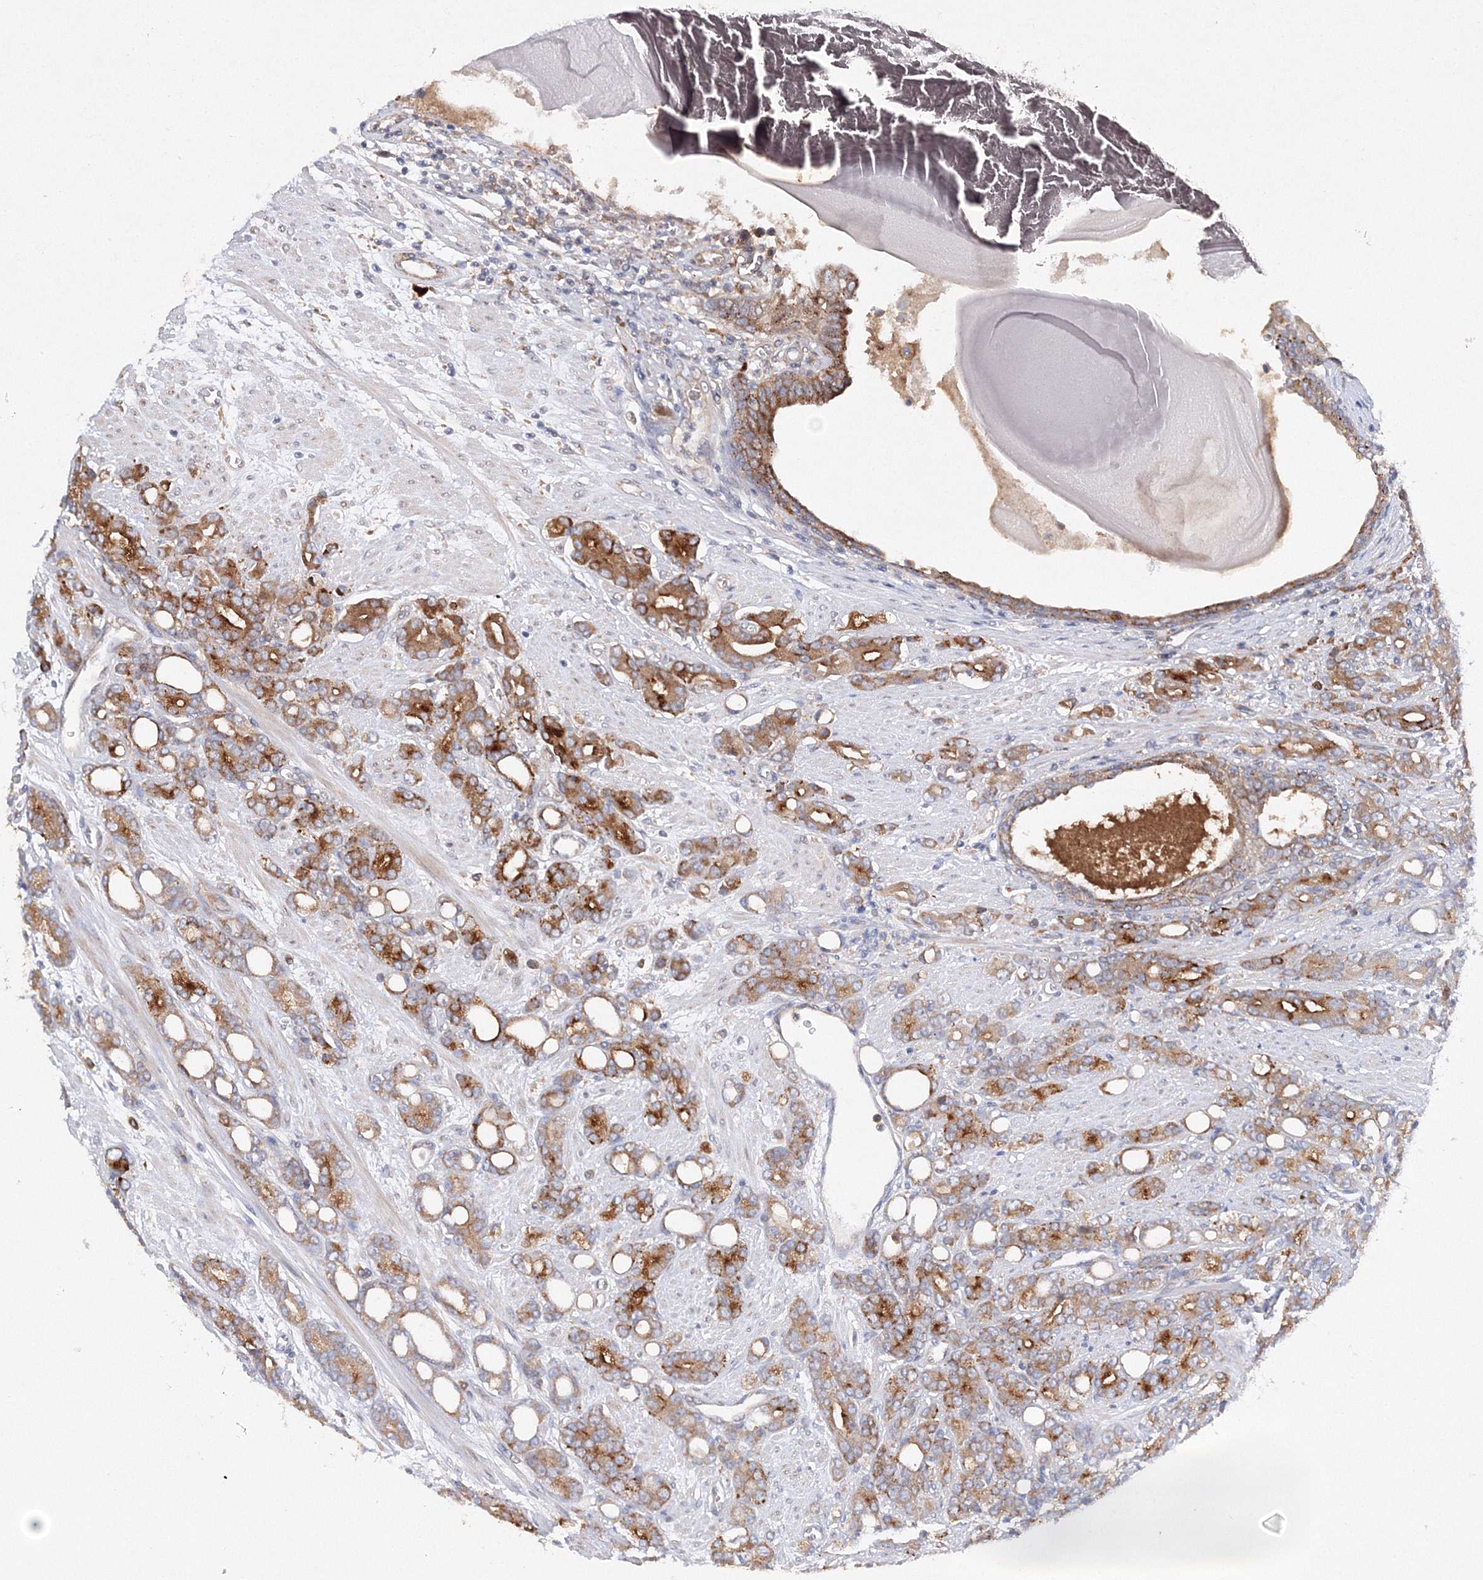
{"staining": {"intensity": "moderate", "quantity": ">75%", "location": "cytoplasmic/membranous"}, "tissue": "prostate cancer", "cell_type": "Tumor cells", "image_type": "cancer", "snomed": [{"axis": "morphology", "description": "Adenocarcinoma, High grade"}, {"axis": "topography", "description": "Prostate"}], "caption": "This is a histology image of immunohistochemistry (IHC) staining of prostate adenocarcinoma (high-grade), which shows moderate expression in the cytoplasmic/membranous of tumor cells.", "gene": "SLC36A1", "patient": {"sex": "male", "age": 62}}